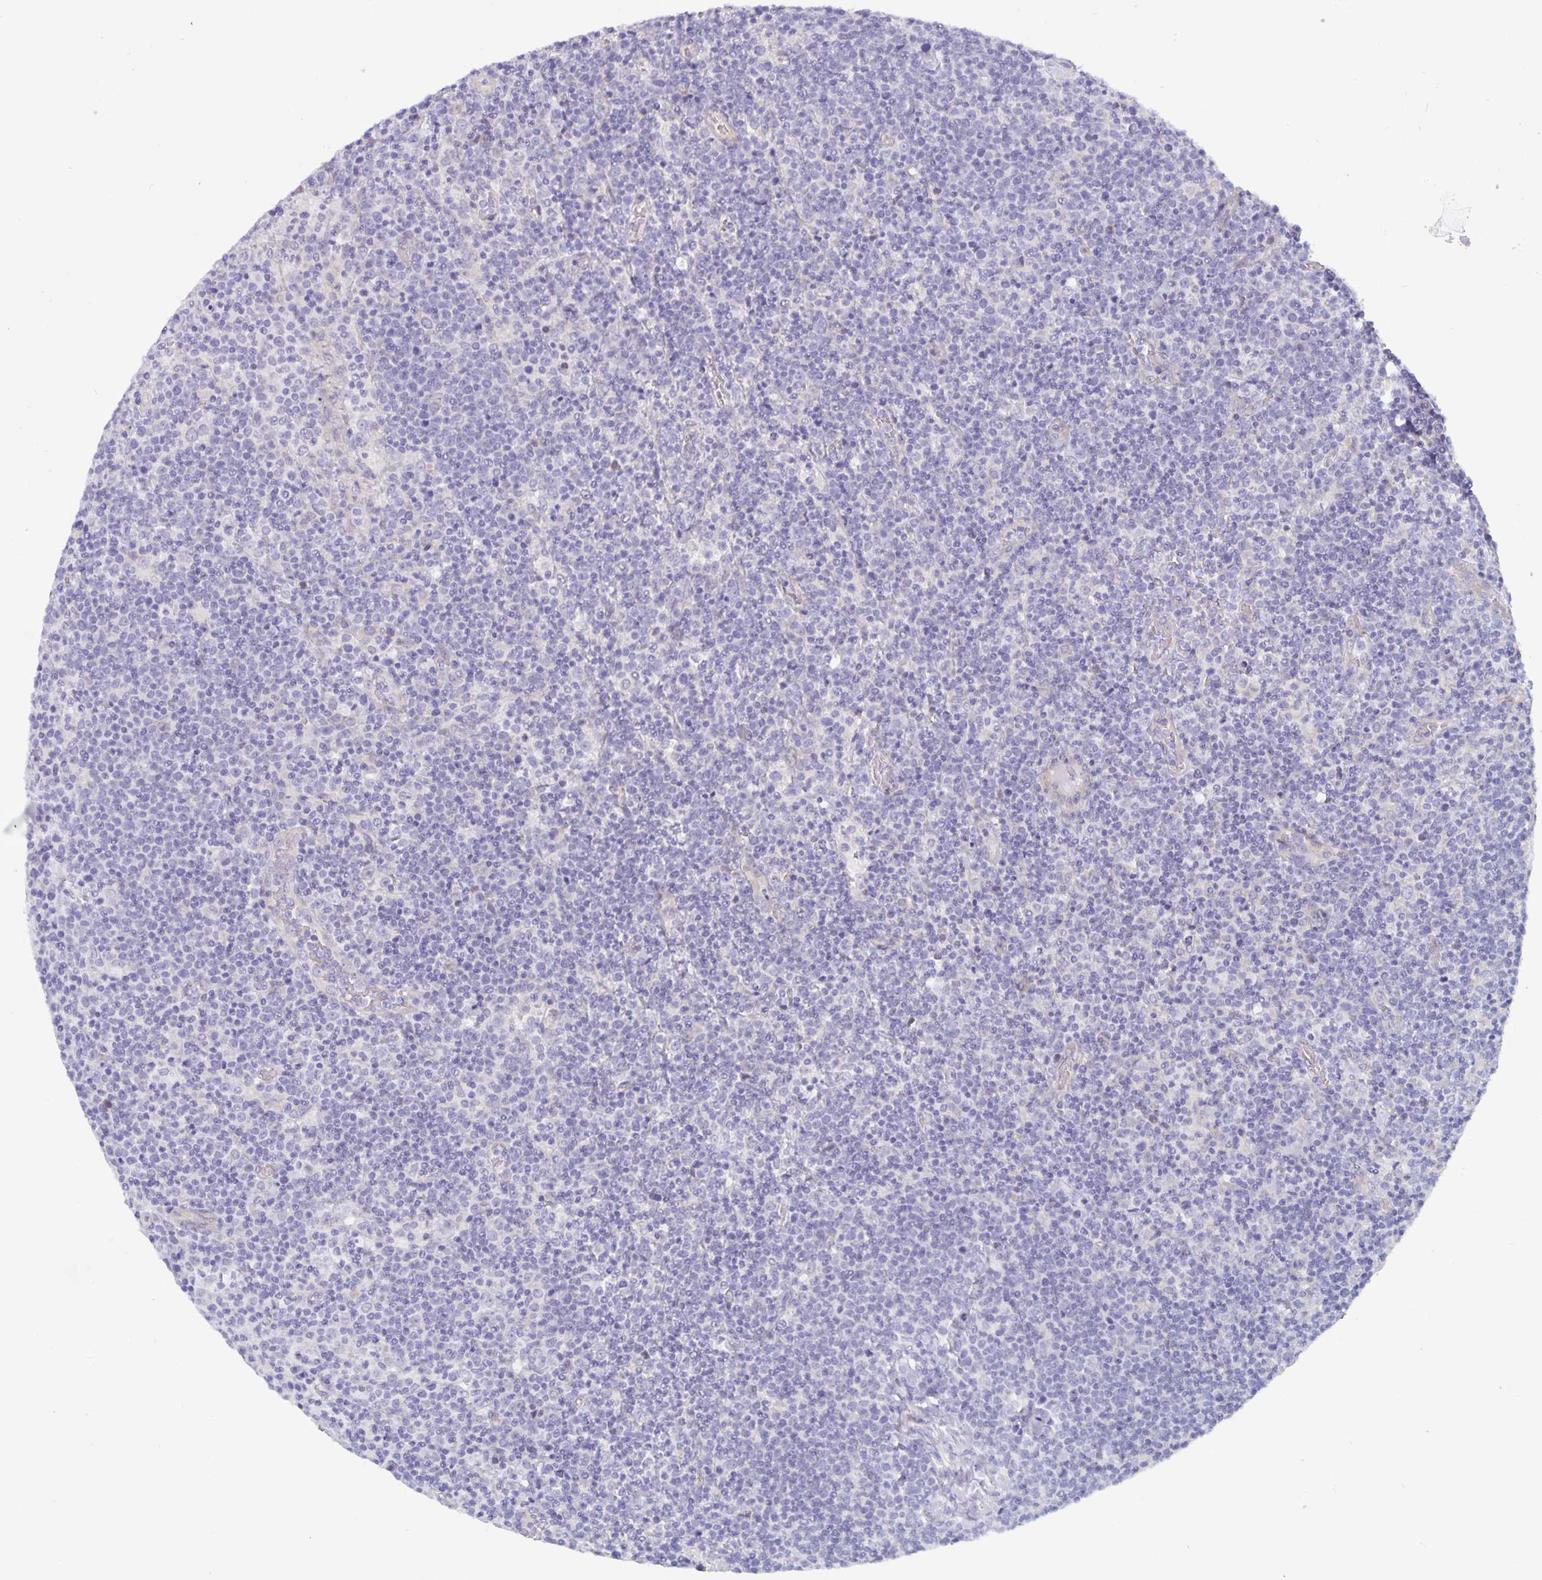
{"staining": {"intensity": "negative", "quantity": "none", "location": "none"}, "tissue": "lymphoma", "cell_type": "Tumor cells", "image_type": "cancer", "snomed": [{"axis": "morphology", "description": "Malignant lymphoma, non-Hodgkin's type, High grade"}, {"axis": "topography", "description": "Lymph node"}], "caption": "Lymphoma stained for a protein using IHC exhibits no positivity tumor cells.", "gene": "PLCB3", "patient": {"sex": "male", "age": 61}}